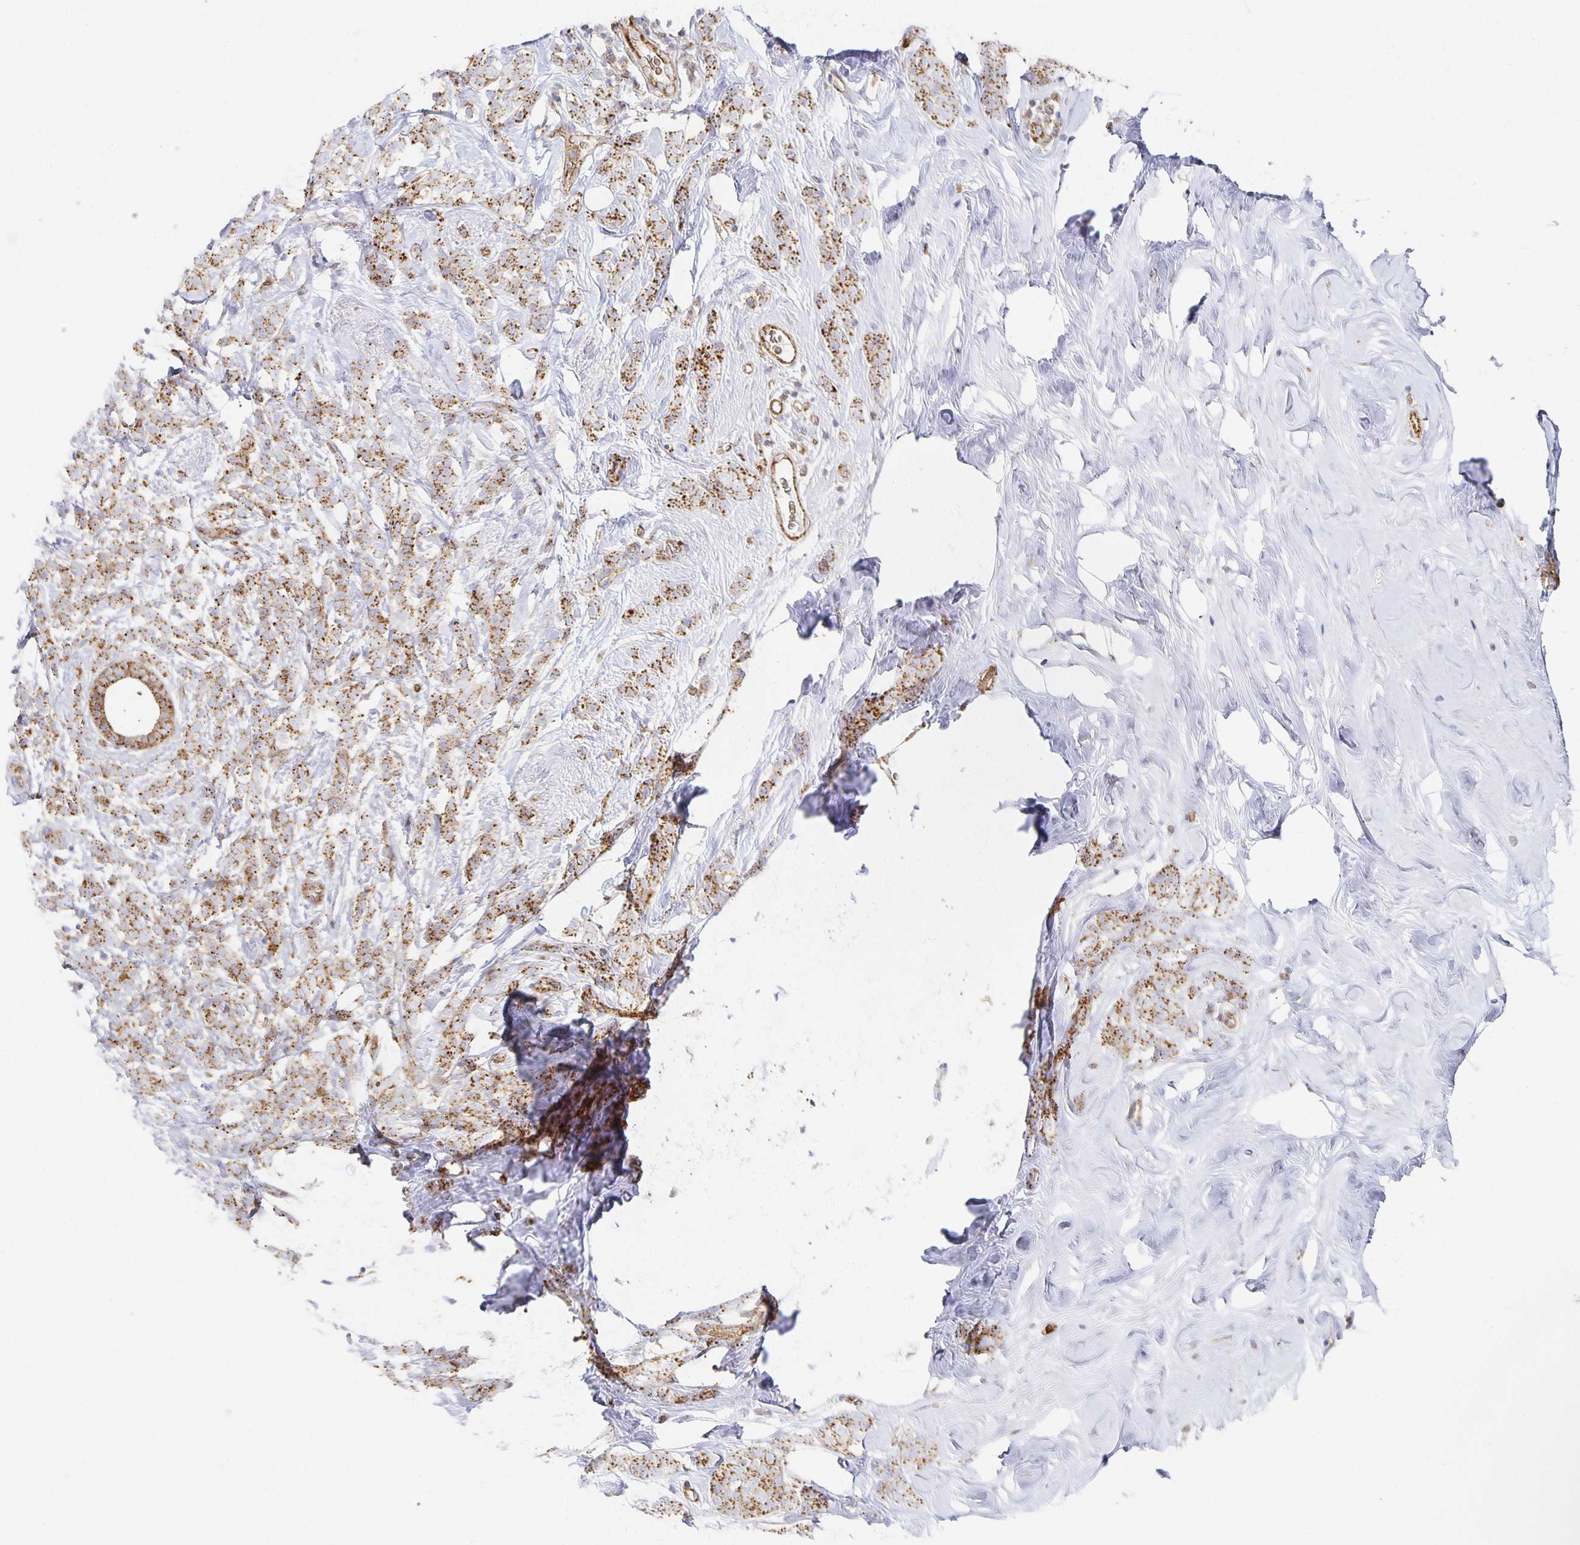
{"staining": {"intensity": "strong", "quantity": ">75%", "location": "cytoplasmic/membranous"}, "tissue": "breast cancer", "cell_type": "Tumor cells", "image_type": "cancer", "snomed": [{"axis": "morphology", "description": "Lobular carcinoma"}, {"axis": "topography", "description": "Breast"}], "caption": "Immunohistochemical staining of human breast lobular carcinoma exhibits strong cytoplasmic/membranous protein staining in about >75% of tumor cells.", "gene": "TAAR1", "patient": {"sex": "female", "age": 49}}